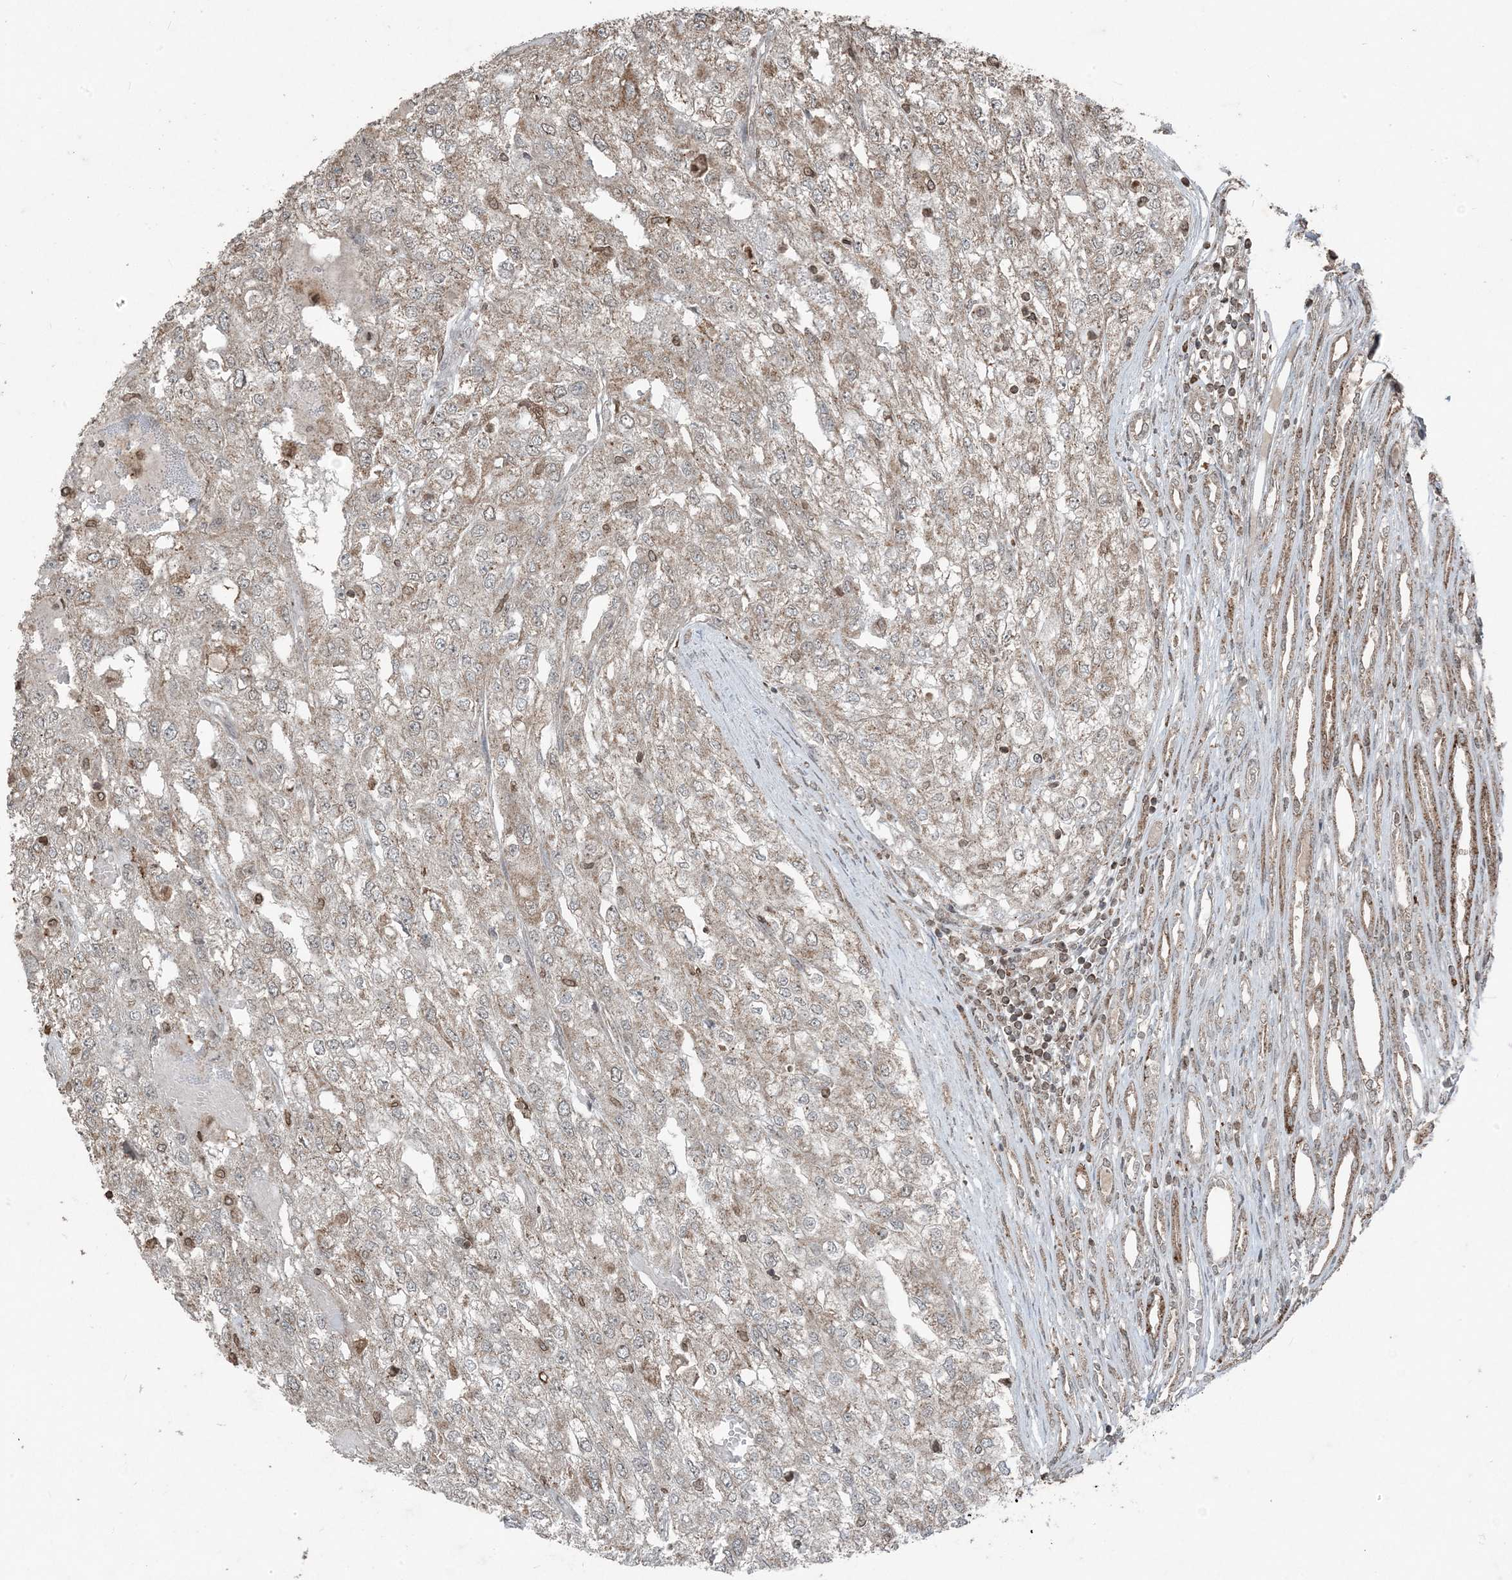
{"staining": {"intensity": "weak", "quantity": ">75%", "location": "cytoplasmic/membranous"}, "tissue": "renal cancer", "cell_type": "Tumor cells", "image_type": "cancer", "snomed": [{"axis": "morphology", "description": "Adenocarcinoma, NOS"}, {"axis": "topography", "description": "Kidney"}], "caption": "Protein expression by immunohistochemistry reveals weak cytoplasmic/membranous staining in about >75% of tumor cells in renal adenocarcinoma.", "gene": "GNL1", "patient": {"sex": "female", "age": 54}}